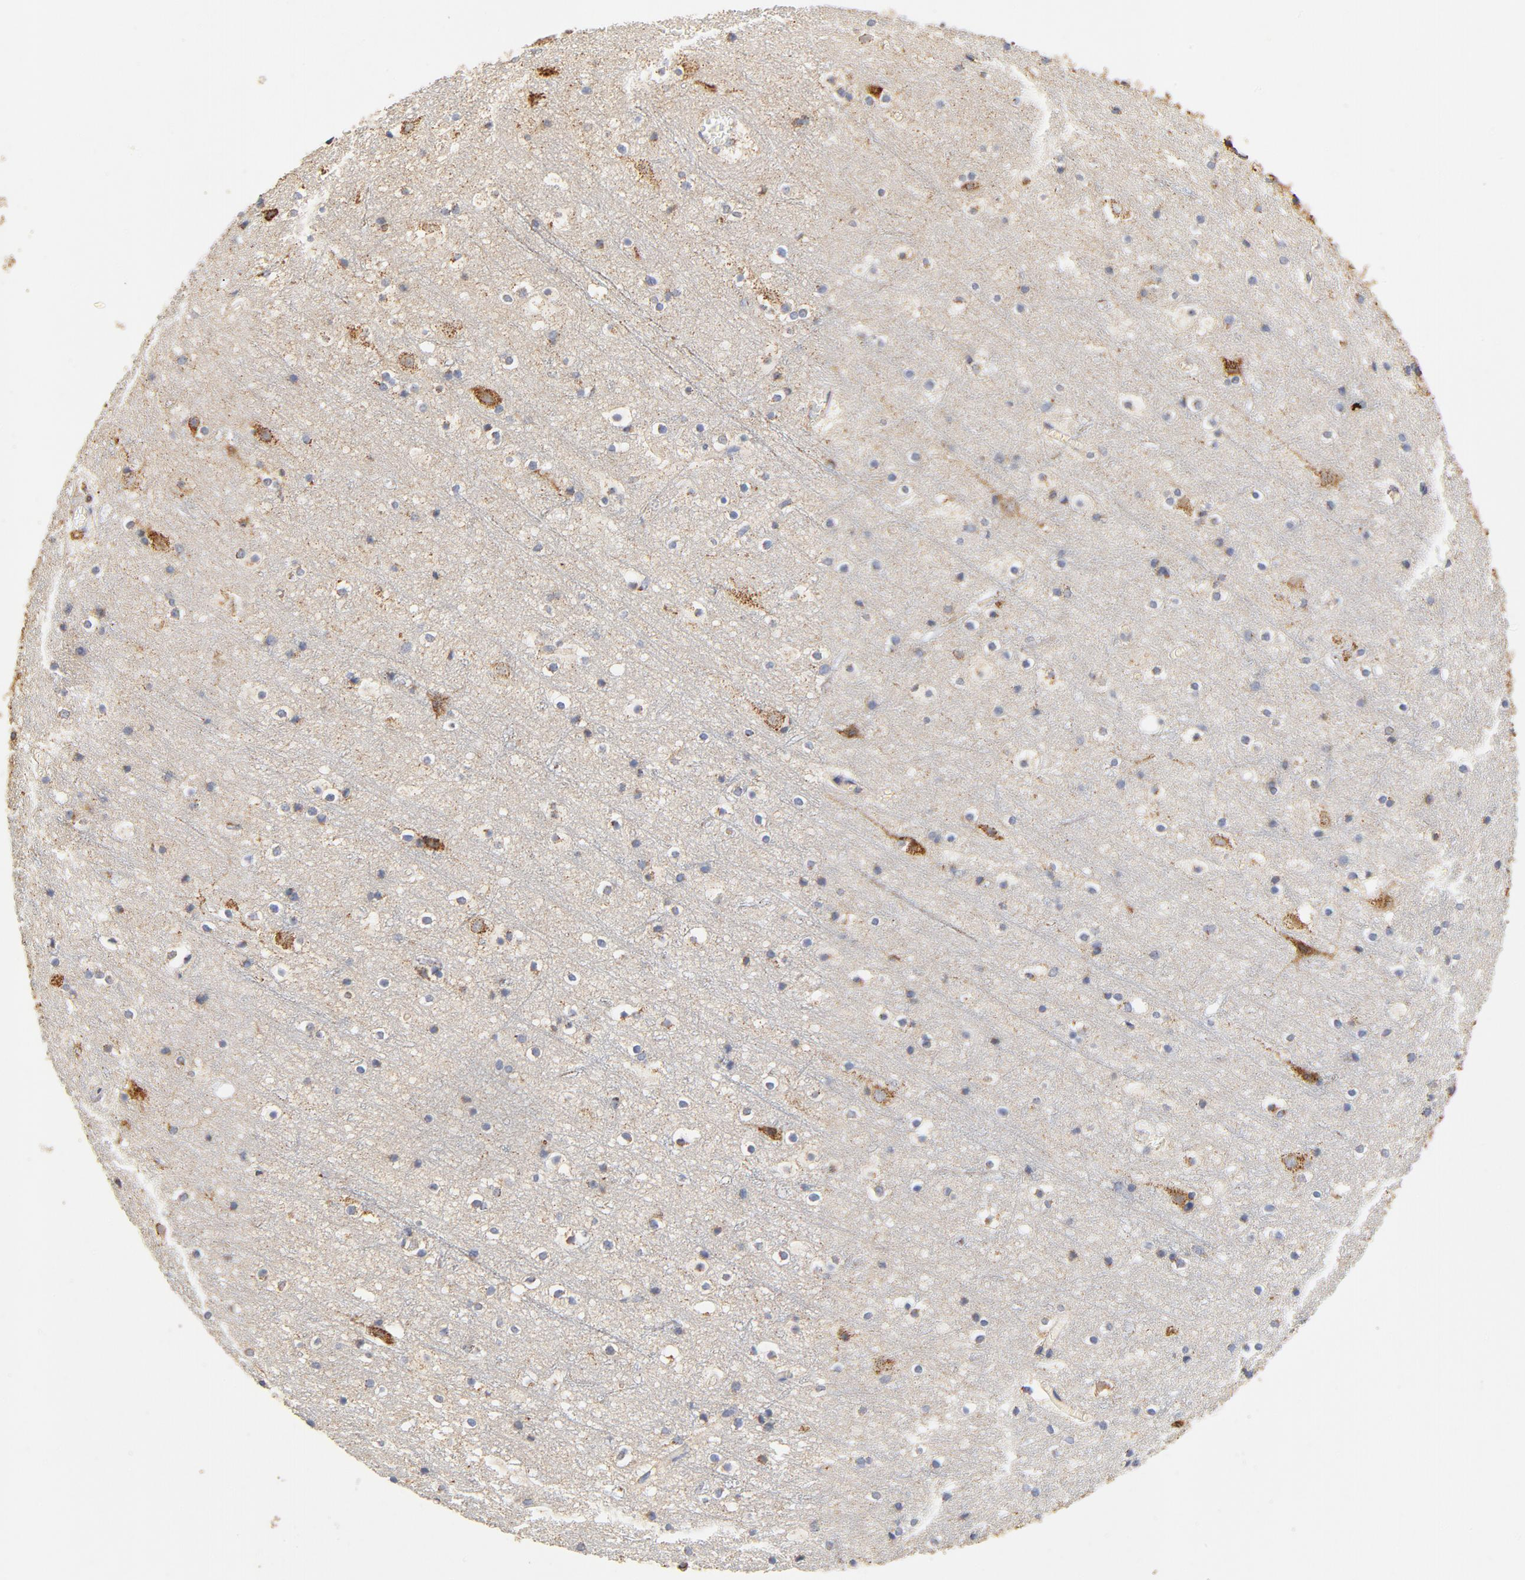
{"staining": {"intensity": "negative", "quantity": "none", "location": "none"}, "tissue": "cerebral cortex", "cell_type": "Endothelial cells", "image_type": "normal", "snomed": [{"axis": "morphology", "description": "Normal tissue, NOS"}, {"axis": "topography", "description": "Cerebral cortex"}], "caption": "Immunohistochemistry (IHC) photomicrograph of normal cerebral cortex: cerebral cortex stained with DAB shows no significant protein staining in endothelial cells.", "gene": "COX4I1", "patient": {"sex": "male", "age": 45}}